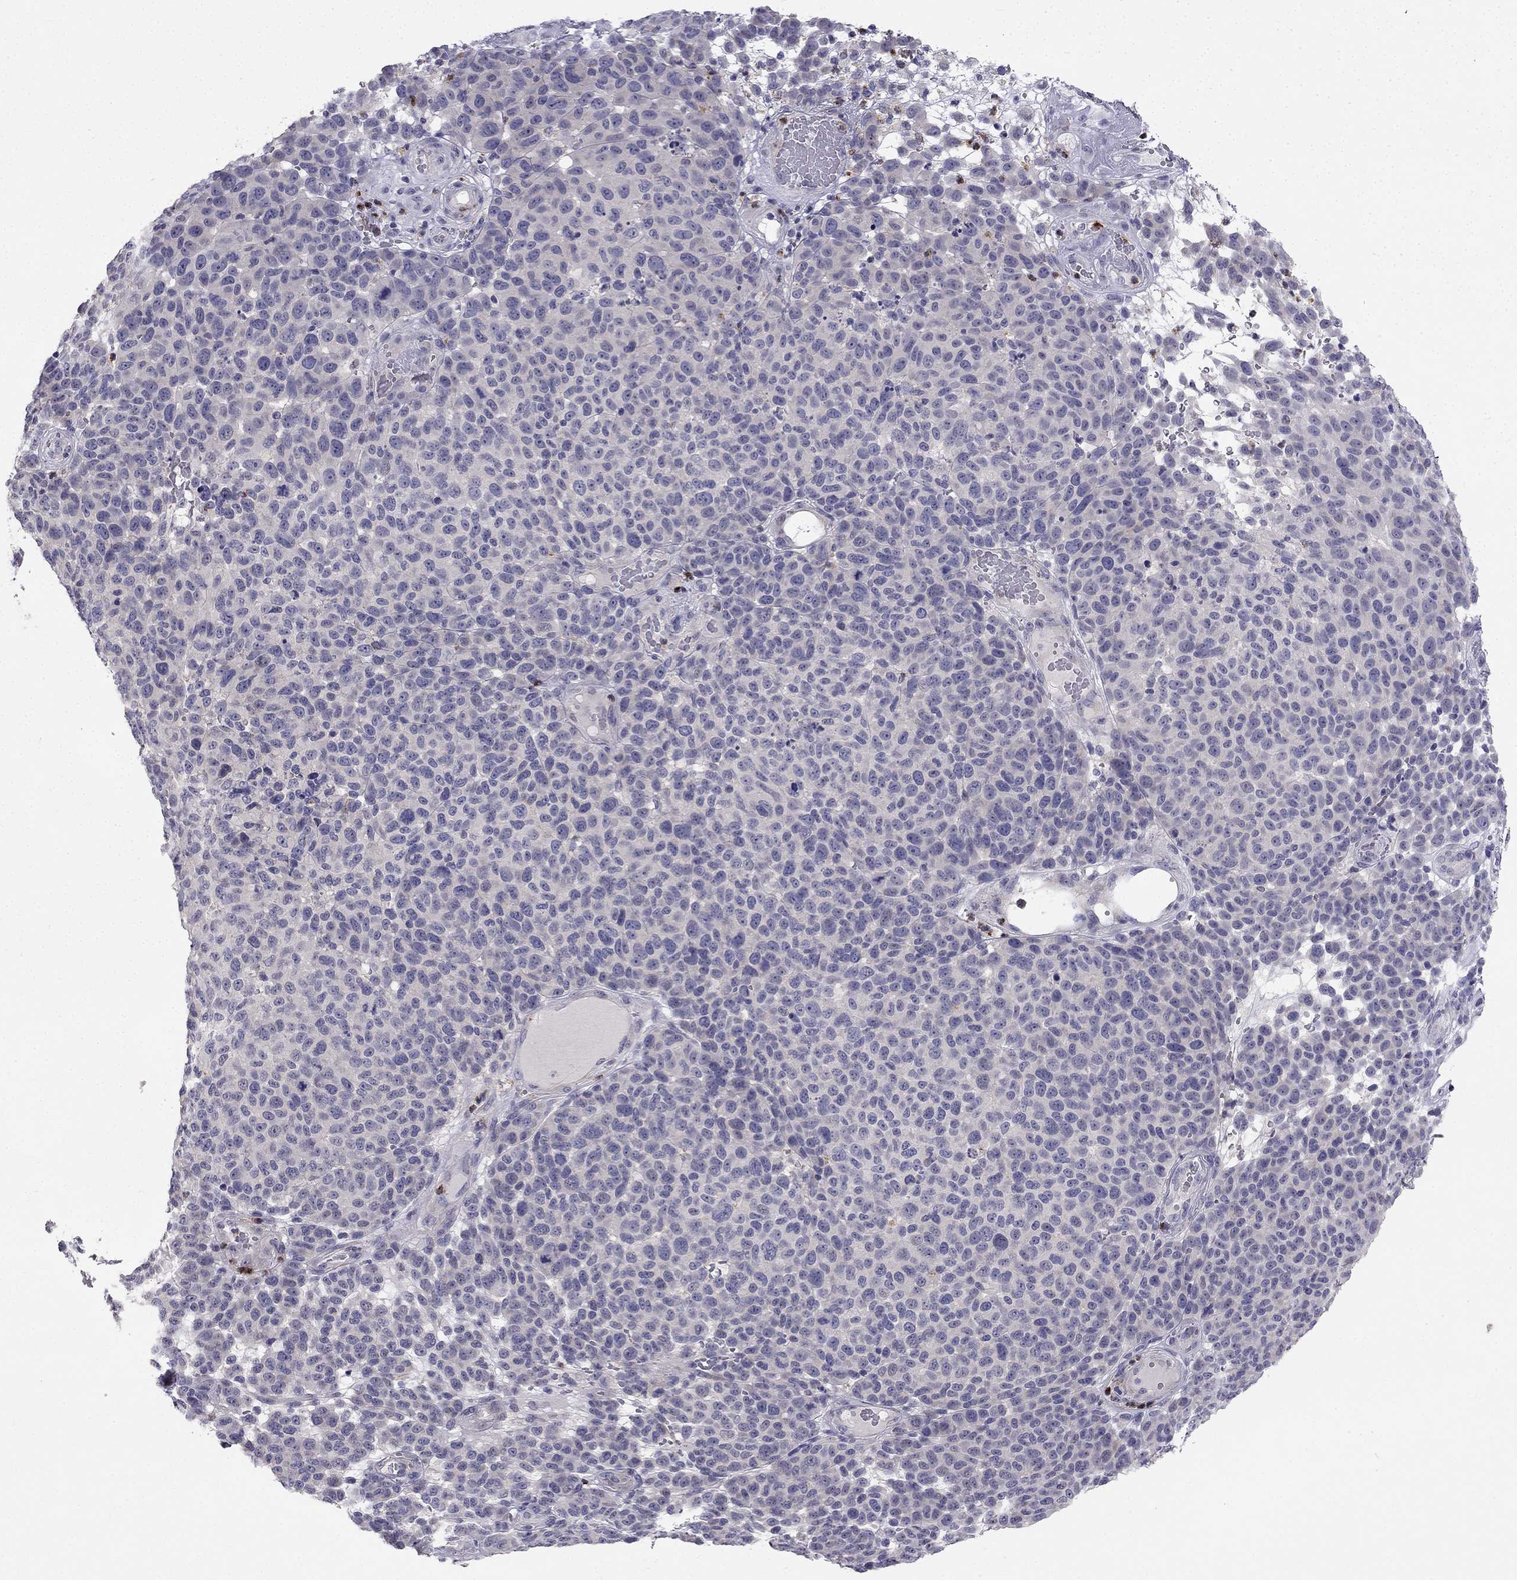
{"staining": {"intensity": "negative", "quantity": "none", "location": "none"}, "tissue": "melanoma", "cell_type": "Tumor cells", "image_type": "cancer", "snomed": [{"axis": "morphology", "description": "Malignant melanoma, NOS"}, {"axis": "topography", "description": "Skin"}], "caption": "DAB (3,3'-diaminobenzidine) immunohistochemical staining of melanoma shows no significant expression in tumor cells.", "gene": "C16orf89", "patient": {"sex": "male", "age": 59}}